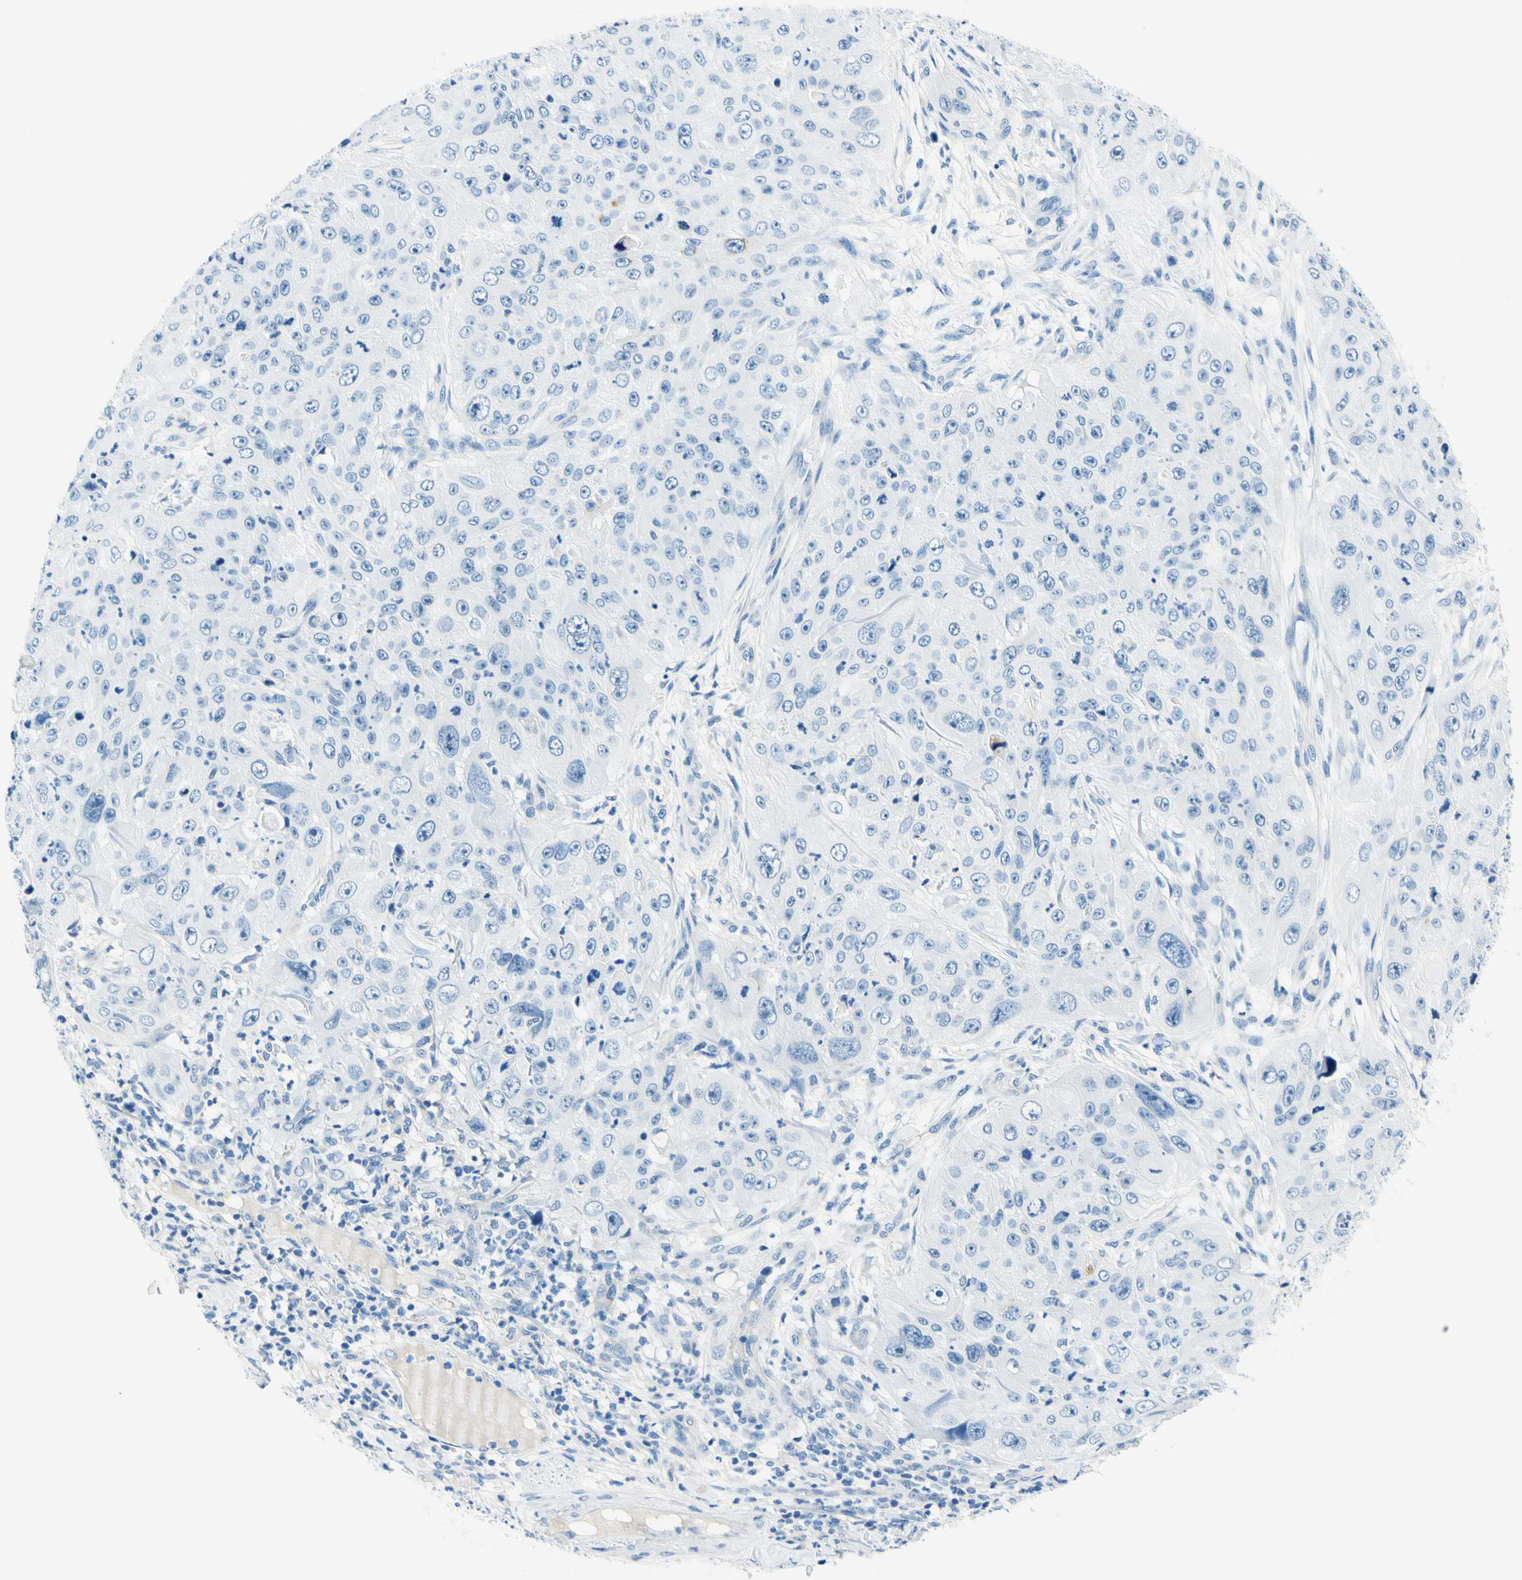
{"staining": {"intensity": "negative", "quantity": "none", "location": "none"}, "tissue": "skin cancer", "cell_type": "Tumor cells", "image_type": "cancer", "snomed": [{"axis": "morphology", "description": "Squamous cell carcinoma, NOS"}, {"axis": "topography", "description": "Skin"}], "caption": "Immunohistochemical staining of skin cancer demonstrates no significant positivity in tumor cells.", "gene": "PASD1", "patient": {"sex": "female", "age": 80}}